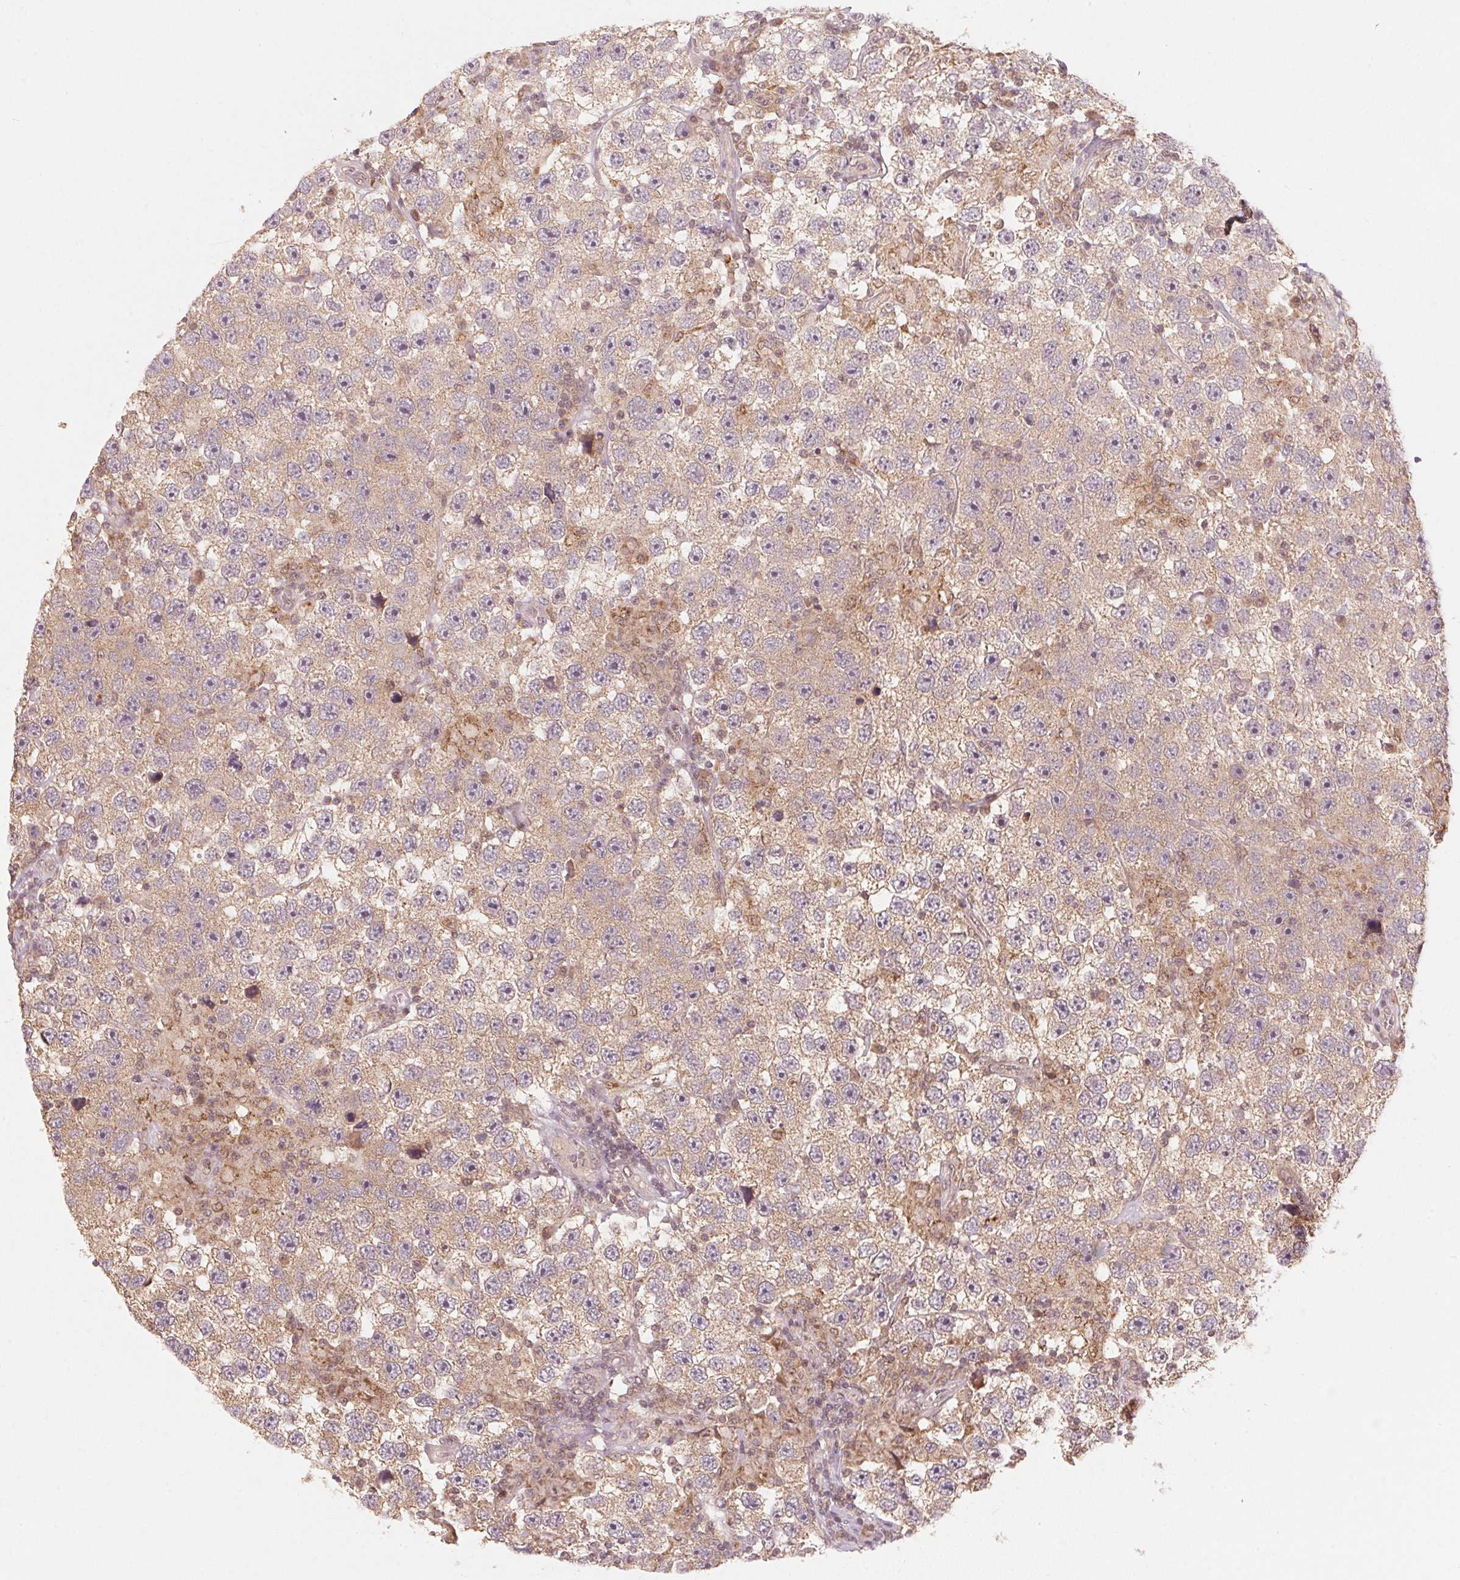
{"staining": {"intensity": "weak", "quantity": ">75%", "location": "cytoplasmic/membranous"}, "tissue": "testis cancer", "cell_type": "Tumor cells", "image_type": "cancer", "snomed": [{"axis": "morphology", "description": "Seminoma, NOS"}, {"axis": "topography", "description": "Testis"}], "caption": "Weak cytoplasmic/membranous expression for a protein is identified in approximately >75% of tumor cells of testis cancer using IHC.", "gene": "C2orf73", "patient": {"sex": "male", "age": 26}}